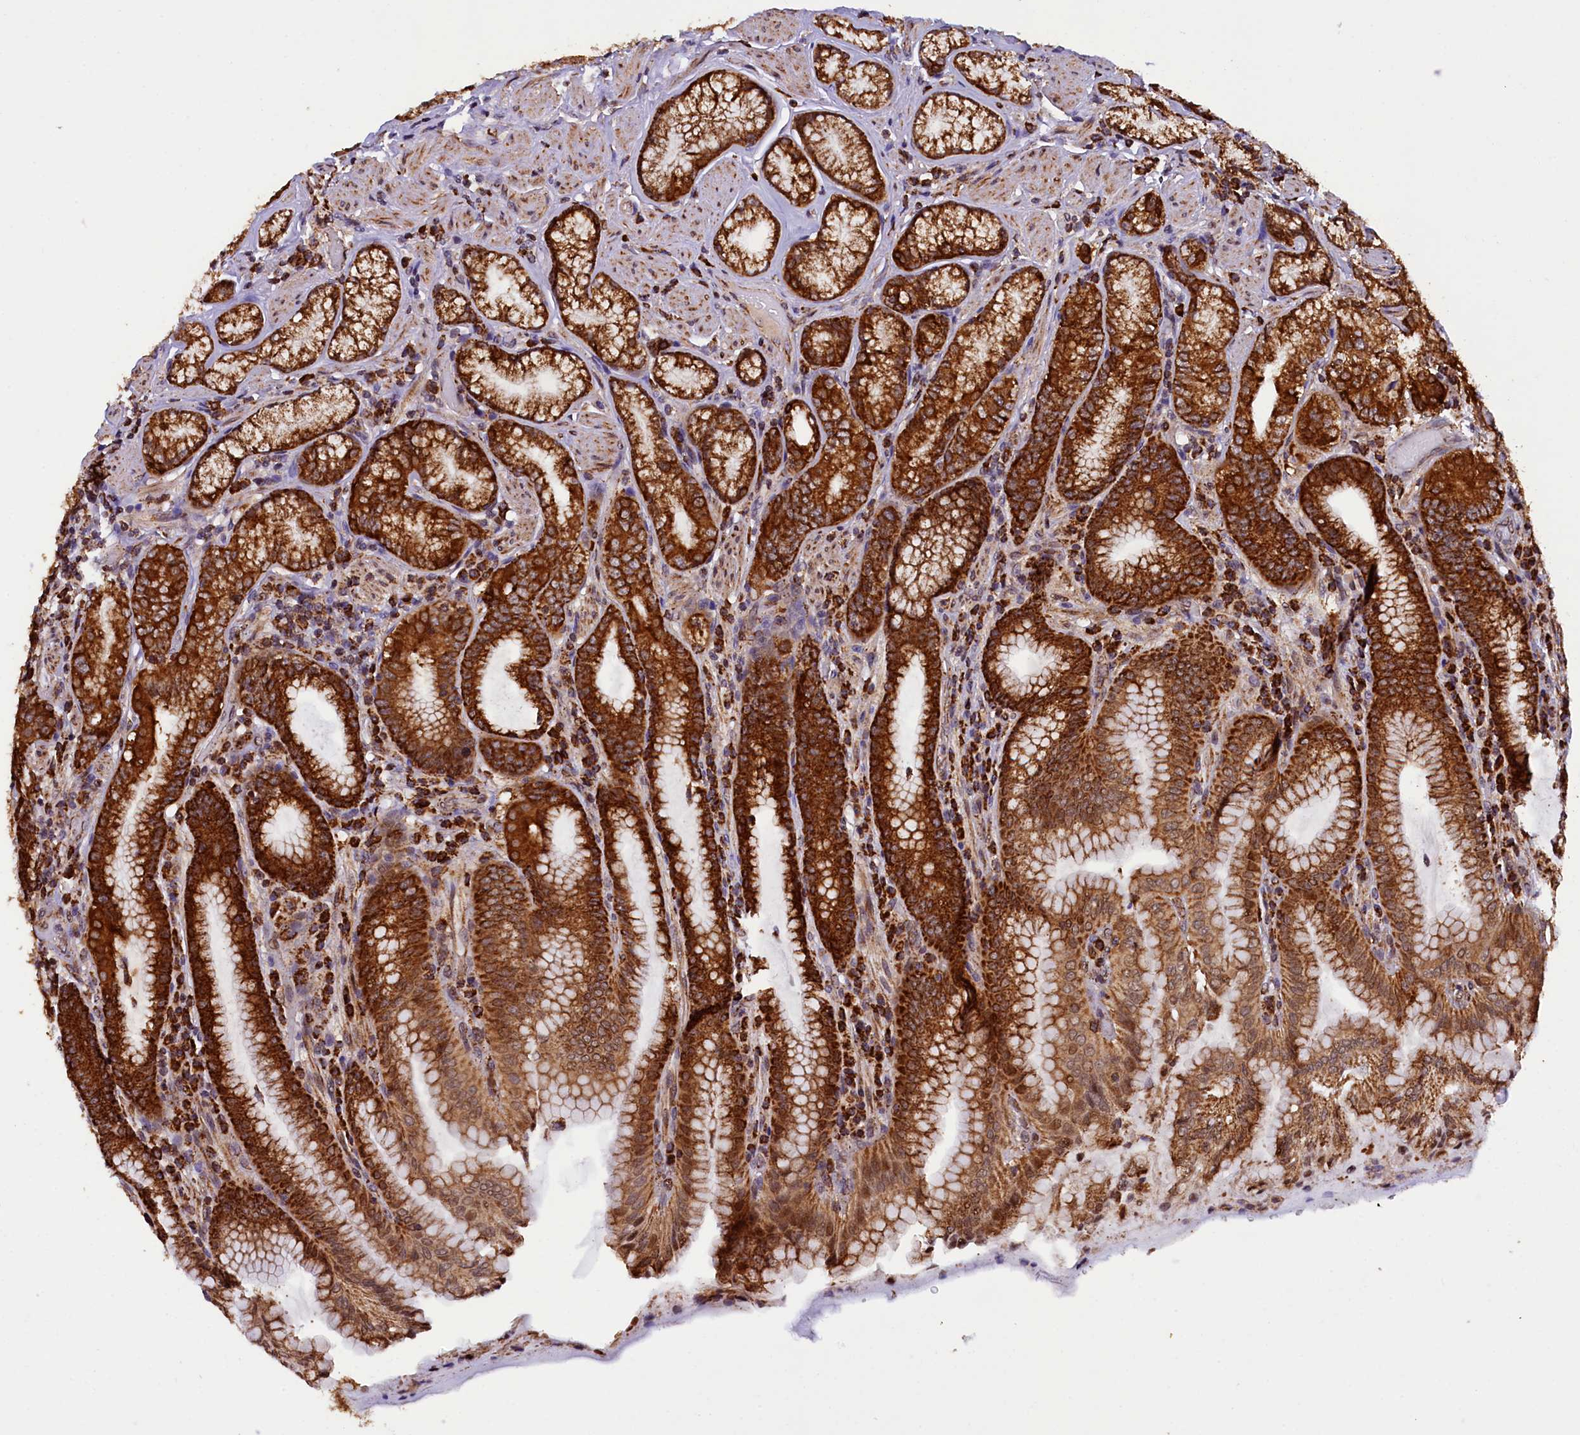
{"staining": {"intensity": "strong", "quantity": ">75%", "location": "cytoplasmic/membranous"}, "tissue": "stomach", "cell_type": "Glandular cells", "image_type": "normal", "snomed": [{"axis": "morphology", "description": "Normal tissue, NOS"}, {"axis": "topography", "description": "Stomach, upper"}, {"axis": "topography", "description": "Stomach, lower"}], "caption": "Stomach stained with immunohistochemistry (IHC) demonstrates strong cytoplasmic/membranous expression in approximately >75% of glandular cells. The staining was performed using DAB (3,3'-diaminobenzidine) to visualize the protein expression in brown, while the nuclei were stained in blue with hematoxylin (Magnification: 20x).", "gene": "KLC2", "patient": {"sex": "female", "age": 76}}